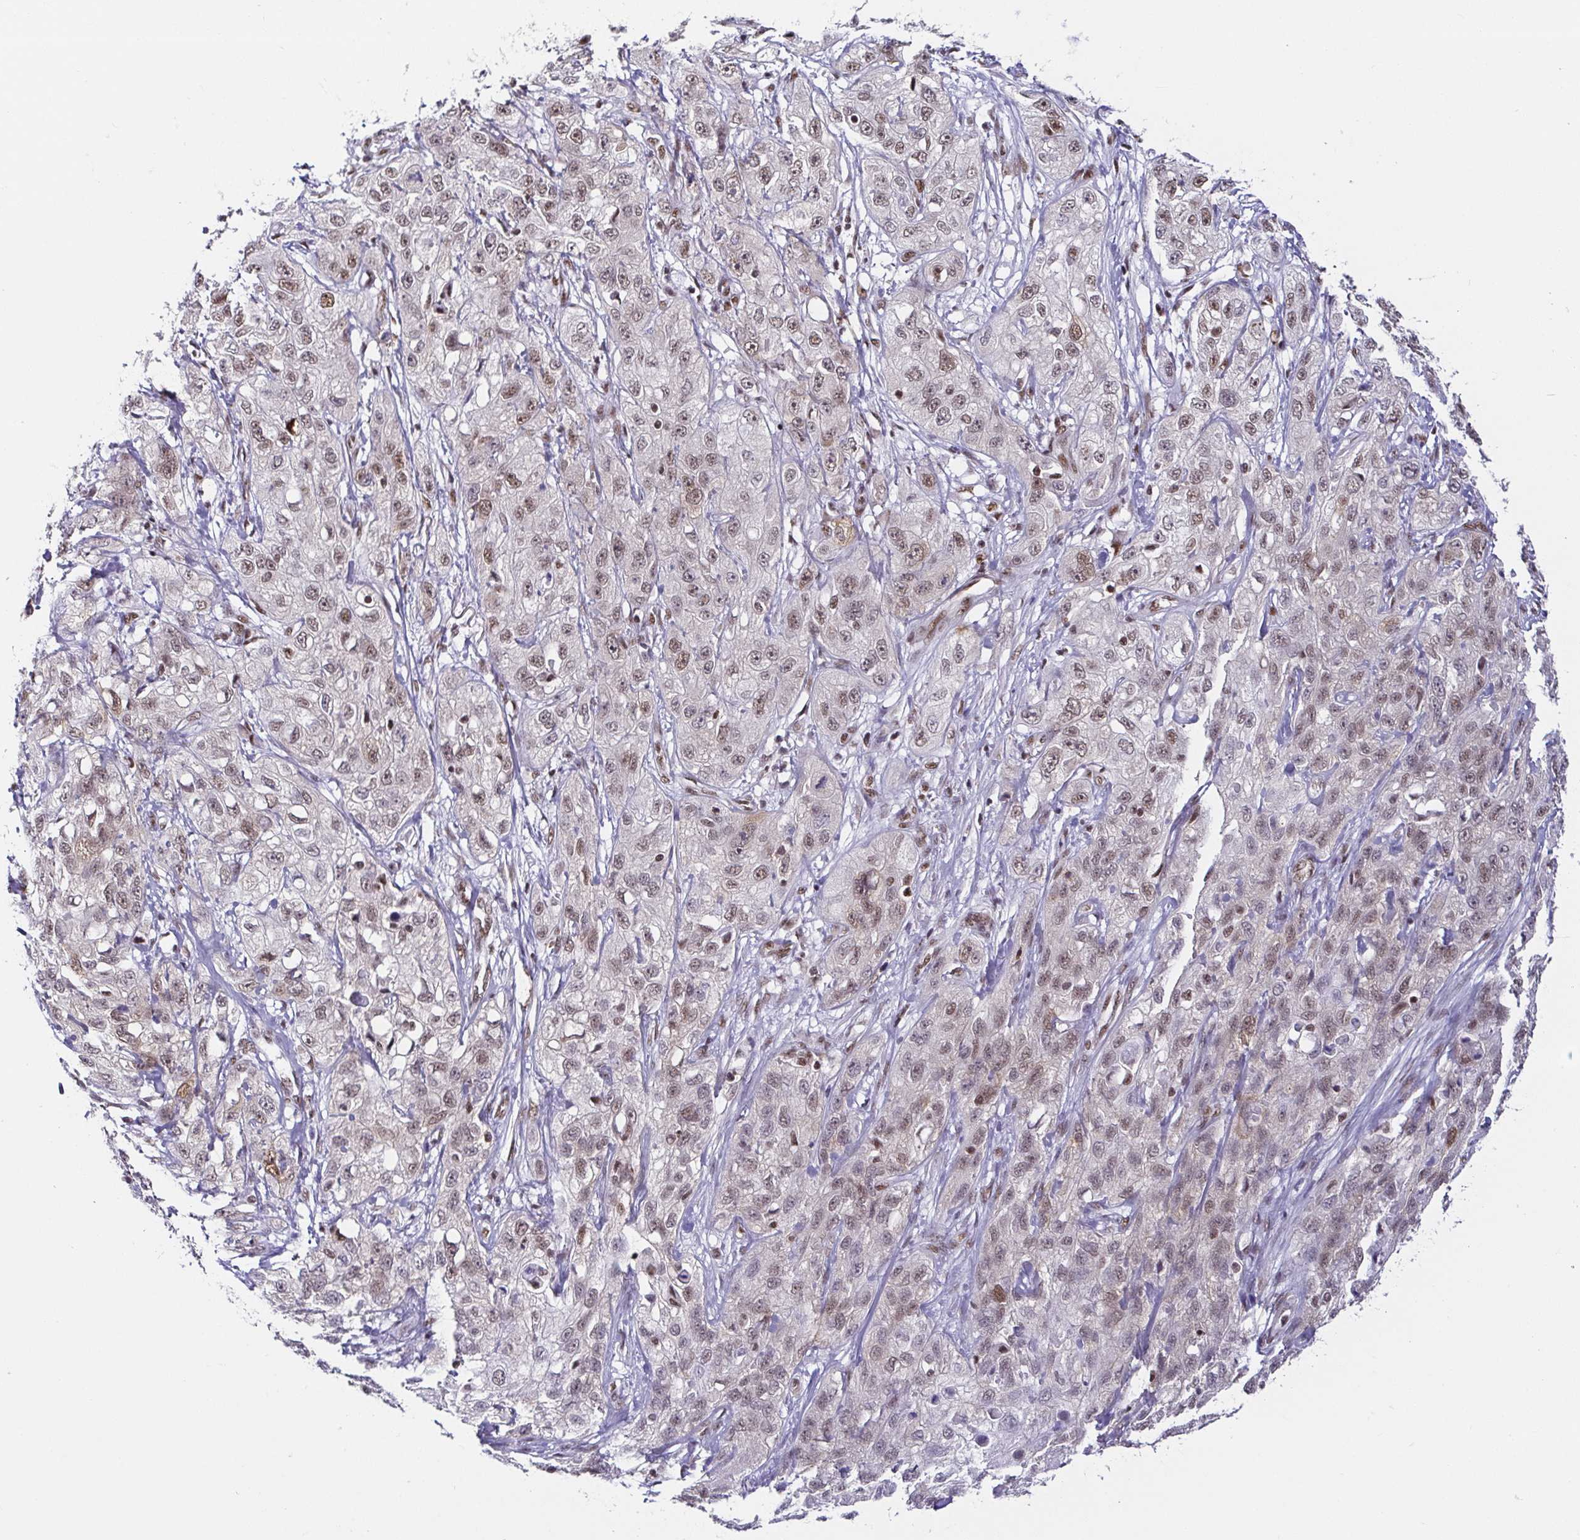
{"staining": {"intensity": "weak", "quantity": ">75%", "location": "nuclear"}, "tissue": "skin cancer", "cell_type": "Tumor cells", "image_type": "cancer", "snomed": [{"axis": "morphology", "description": "Squamous cell carcinoma, NOS"}, {"axis": "topography", "description": "Skin"}, {"axis": "topography", "description": "Vulva"}], "caption": "DAB (3,3'-diaminobenzidine) immunohistochemical staining of skin cancer reveals weak nuclear protein staining in about >75% of tumor cells.", "gene": "EWSR1", "patient": {"sex": "female", "age": 86}}